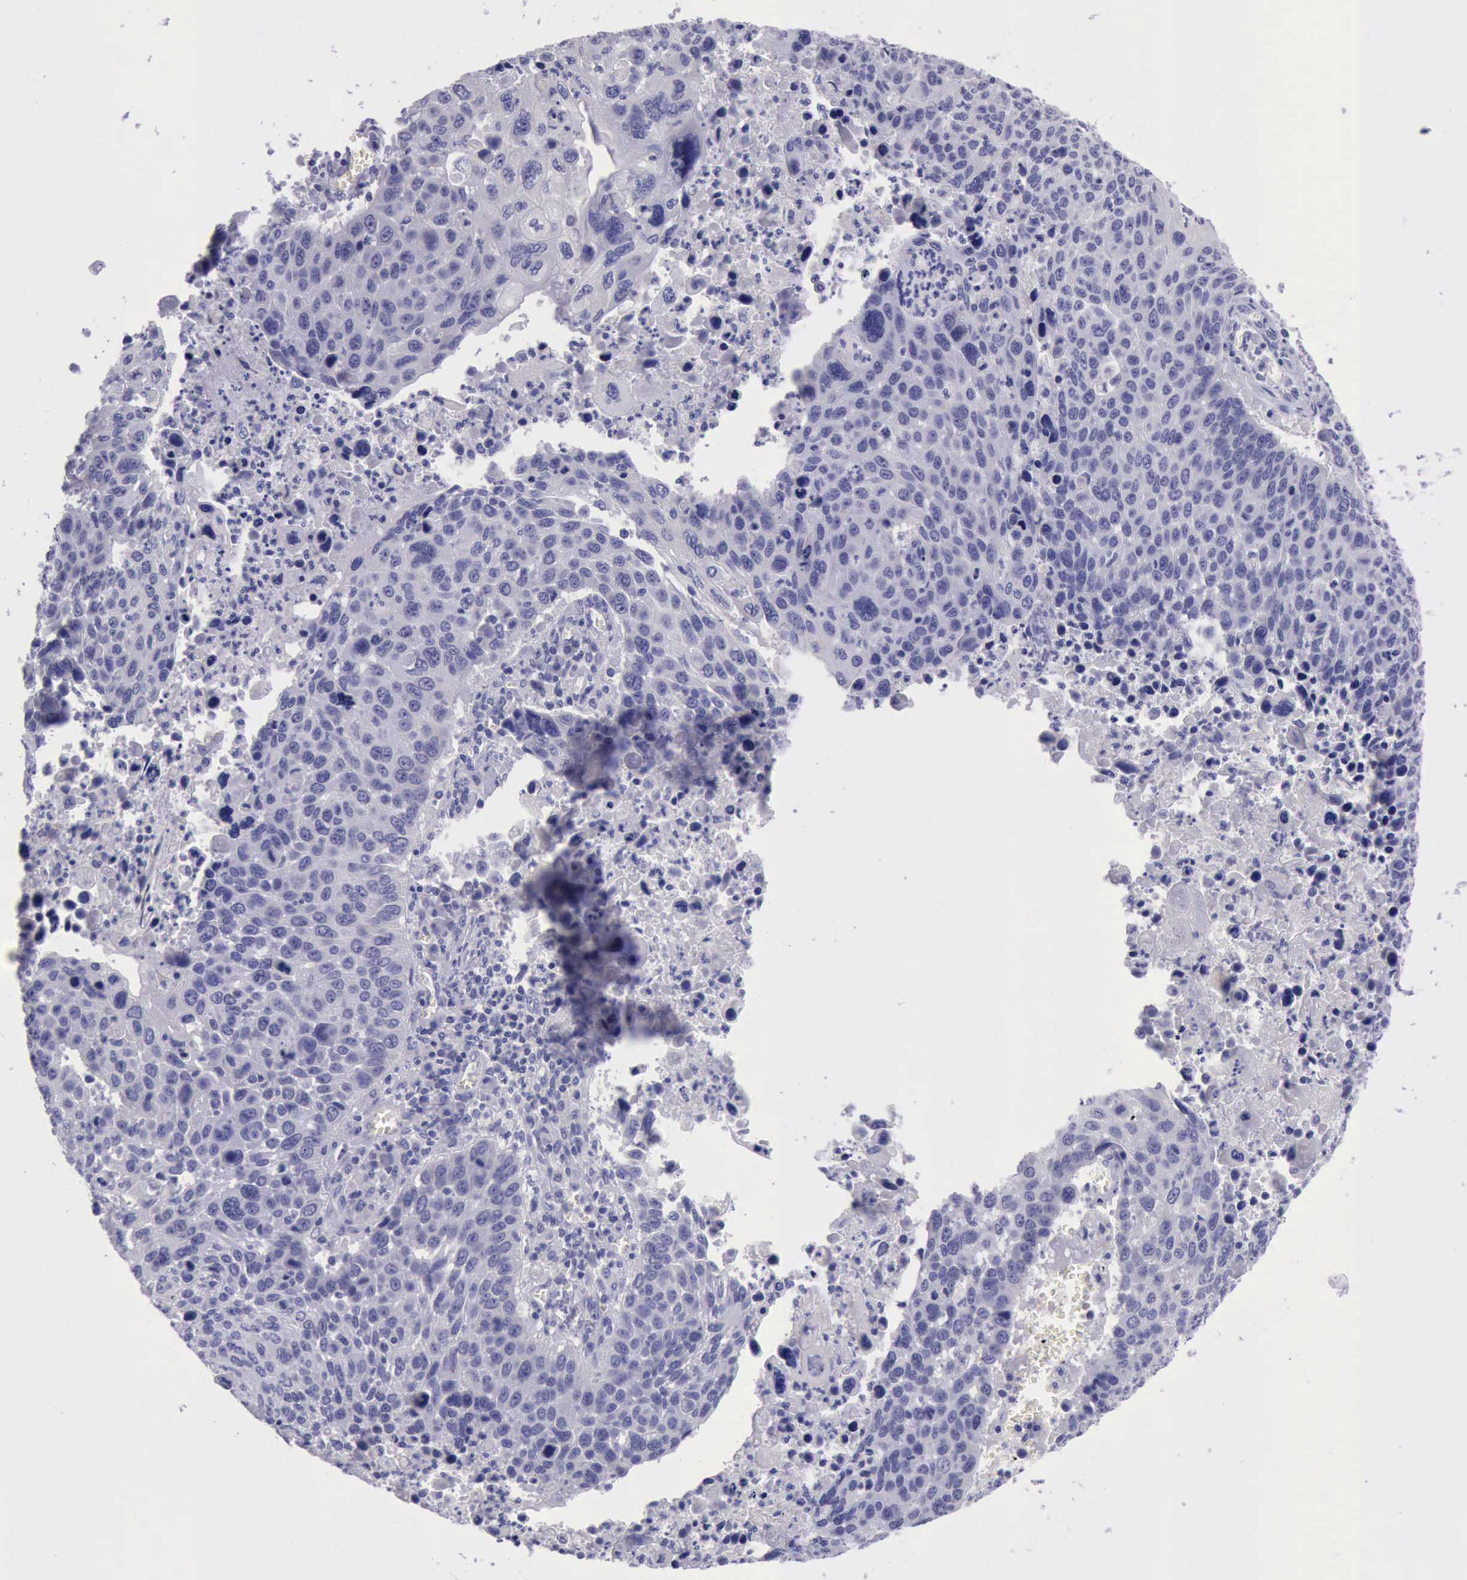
{"staining": {"intensity": "negative", "quantity": "none", "location": "none"}, "tissue": "lung cancer", "cell_type": "Tumor cells", "image_type": "cancer", "snomed": [{"axis": "morphology", "description": "Squamous cell carcinoma, NOS"}, {"axis": "topography", "description": "Lung"}], "caption": "The immunohistochemistry (IHC) micrograph has no significant expression in tumor cells of lung cancer (squamous cell carcinoma) tissue.", "gene": "LRFN5", "patient": {"sex": "male", "age": 68}}